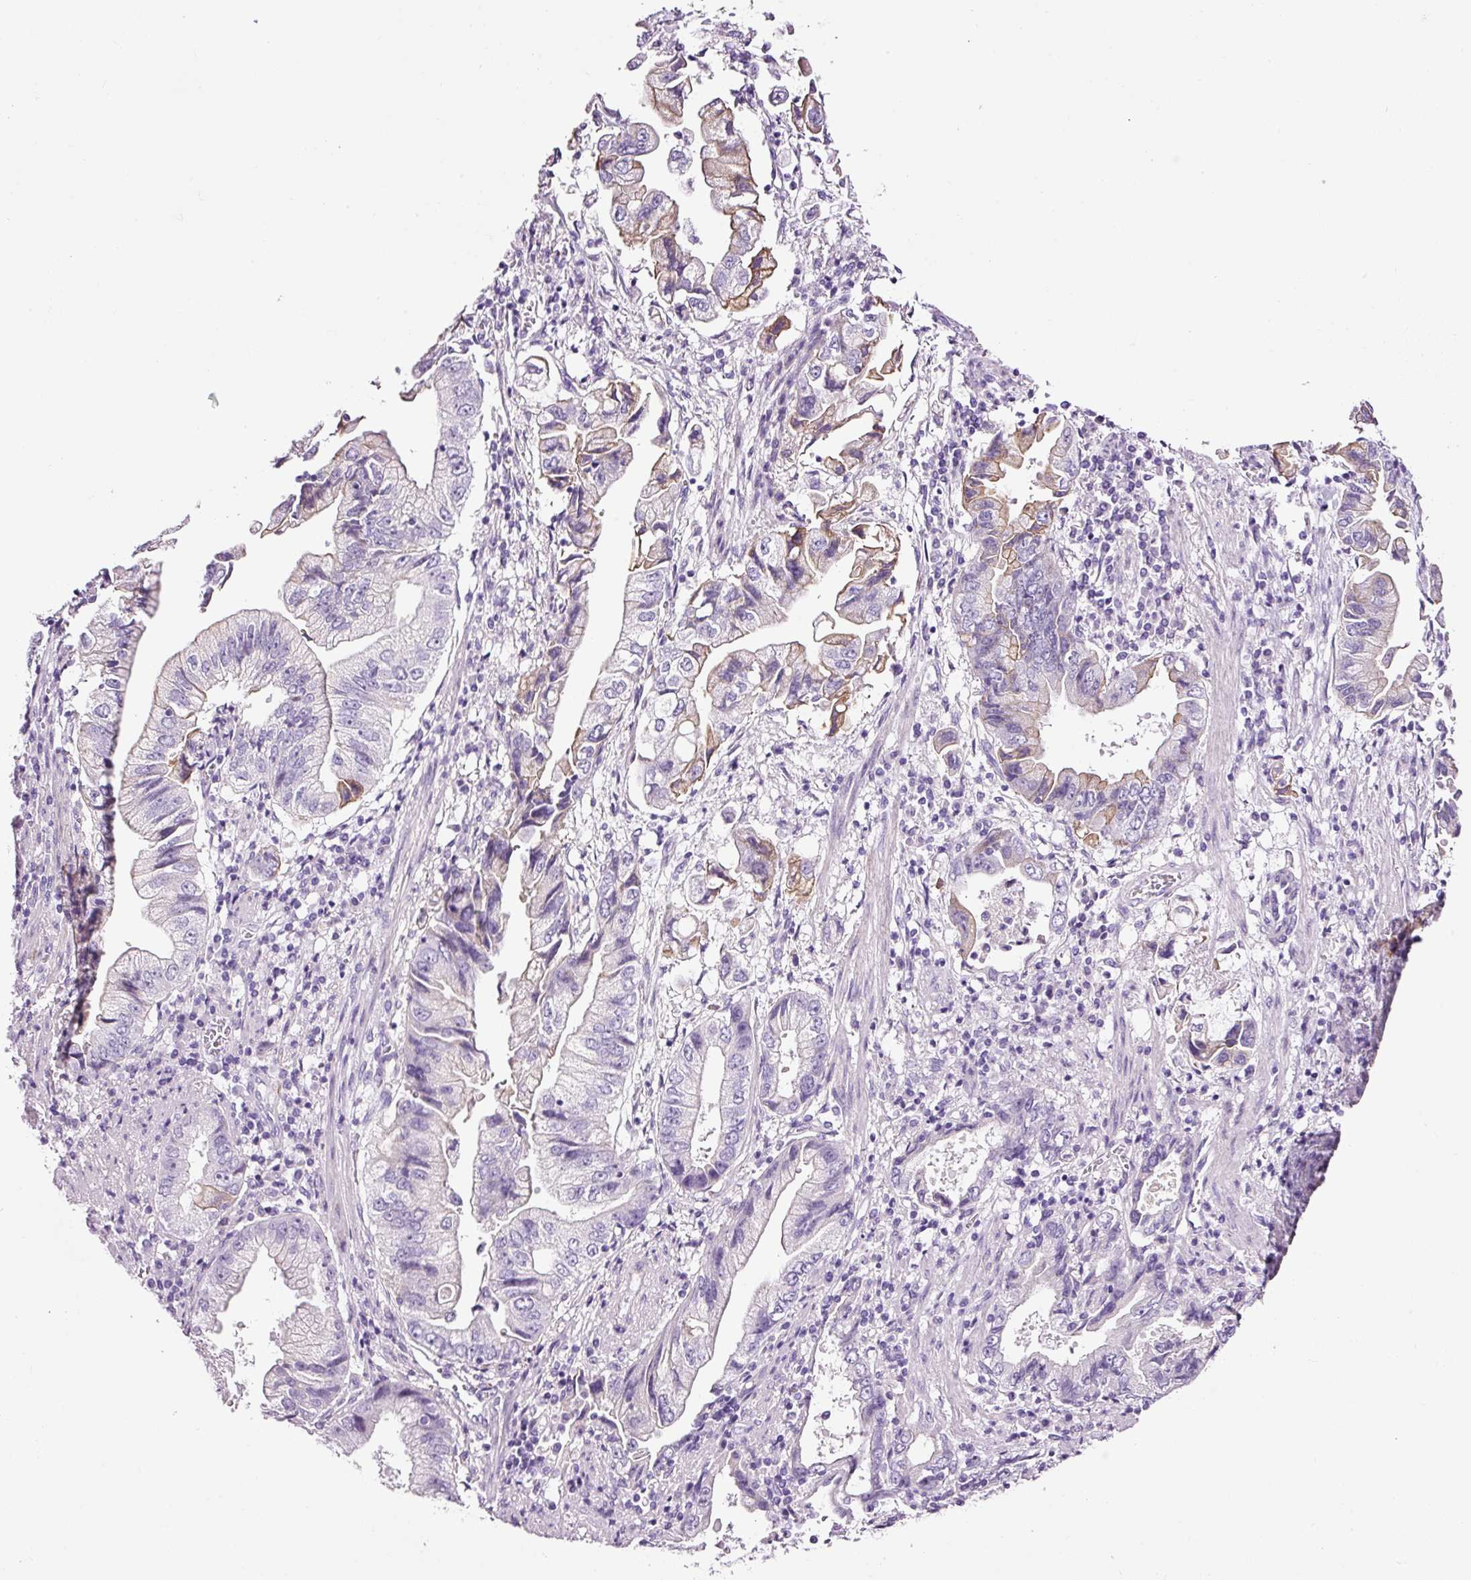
{"staining": {"intensity": "moderate", "quantity": "<25%", "location": "cytoplasmic/membranous"}, "tissue": "stomach cancer", "cell_type": "Tumor cells", "image_type": "cancer", "snomed": [{"axis": "morphology", "description": "Adenocarcinoma, NOS"}, {"axis": "topography", "description": "Stomach"}], "caption": "Immunohistochemistry (IHC) of human stomach cancer (adenocarcinoma) exhibits low levels of moderate cytoplasmic/membranous positivity in about <25% of tumor cells. (Brightfield microscopy of DAB IHC at high magnification).", "gene": "RTF2", "patient": {"sex": "male", "age": 62}}